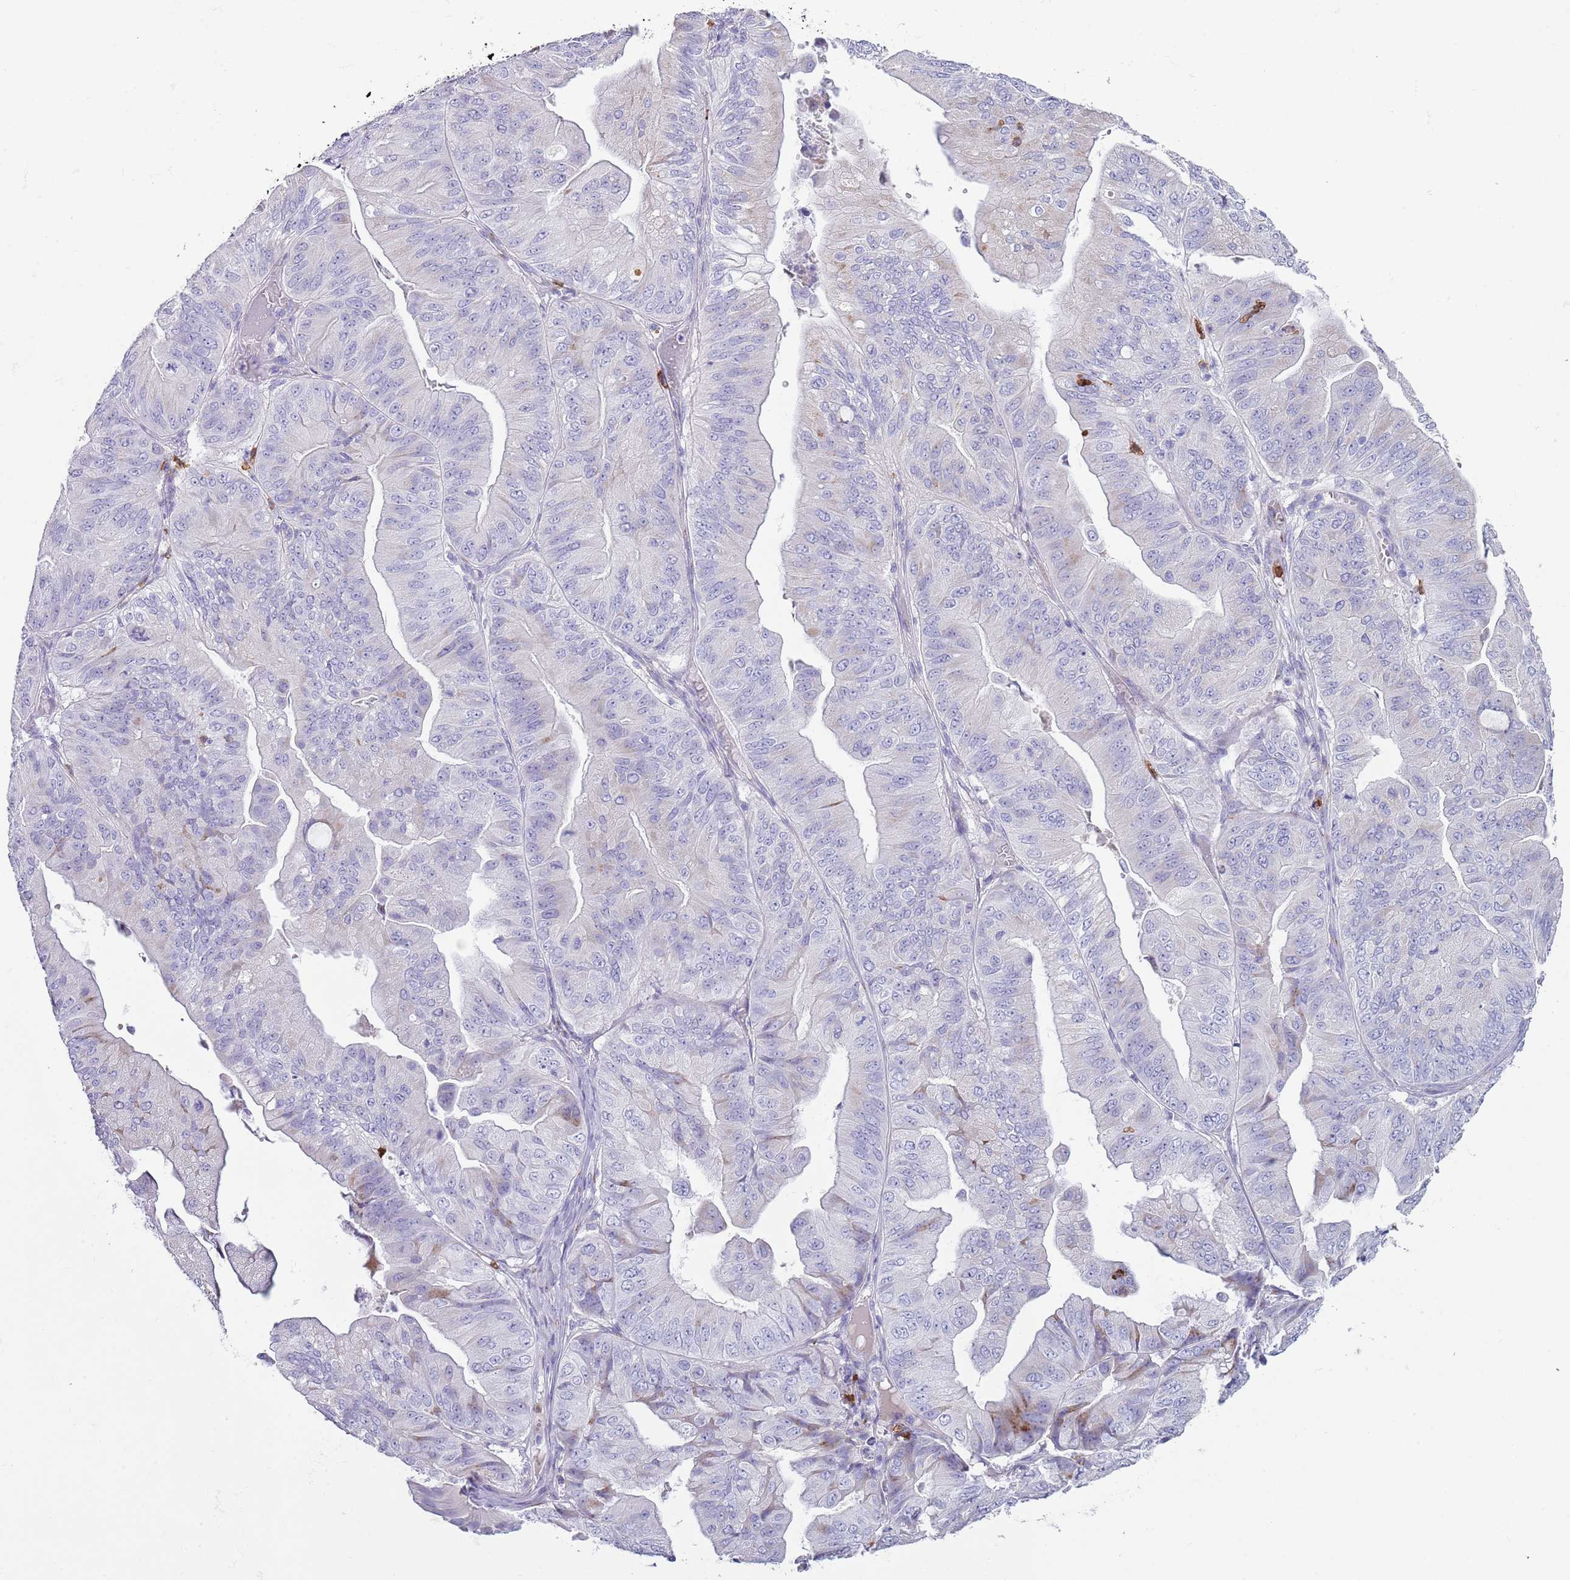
{"staining": {"intensity": "negative", "quantity": "none", "location": "none"}, "tissue": "ovarian cancer", "cell_type": "Tumor cells", "image_type": "cancer", "snomed": [{"axis": "morphology", "description": "Cystadenocarcinoma, mucinous, NOS"}, {"axis": "topography", "description": "Ovary"}], "caption": "Human mucinous cystadenocarcinoma (ovarian) stained for a protein using IHC displays no expression in tumor cells.", "gene": "CD177", "patient": {"sex": "female", "age": 61}}